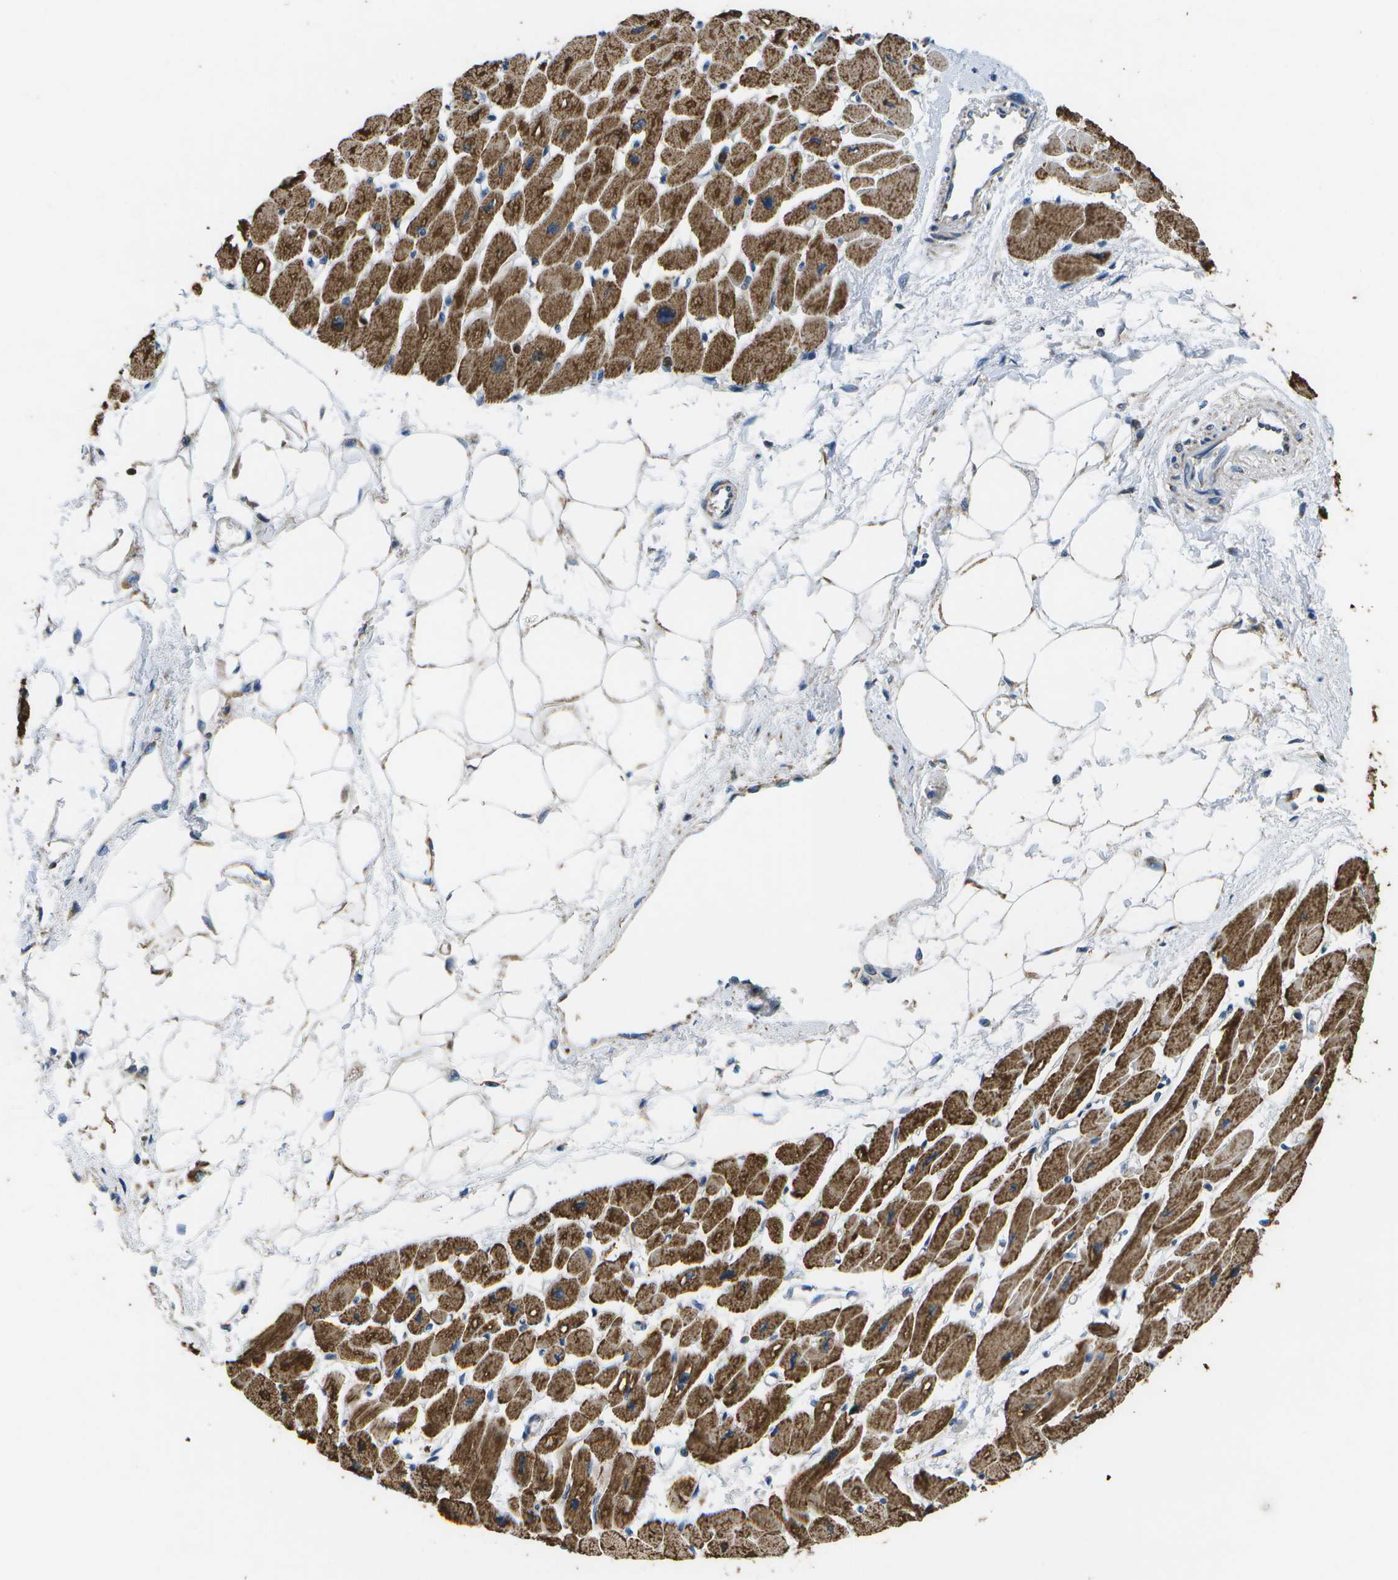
{"staining": {"intensity": "strong", "quantity": ">75%", "location": "cytoplasmic/membranous"}, "tissue": "heart muscle", "cell_type": "Cardiomyocytes", "image_type": "normal", "snomed": [{"axis": "morphology", "description": "Normal tissue, NOS"}, {"axis": "topography", "description": "Heart"}], "caption": "Human heart muscle stained with a protein marker reveals strong staining in cardiomyocytes.", "gene": "GALNT15", "patient": {"sex": "female", "age": 54}}